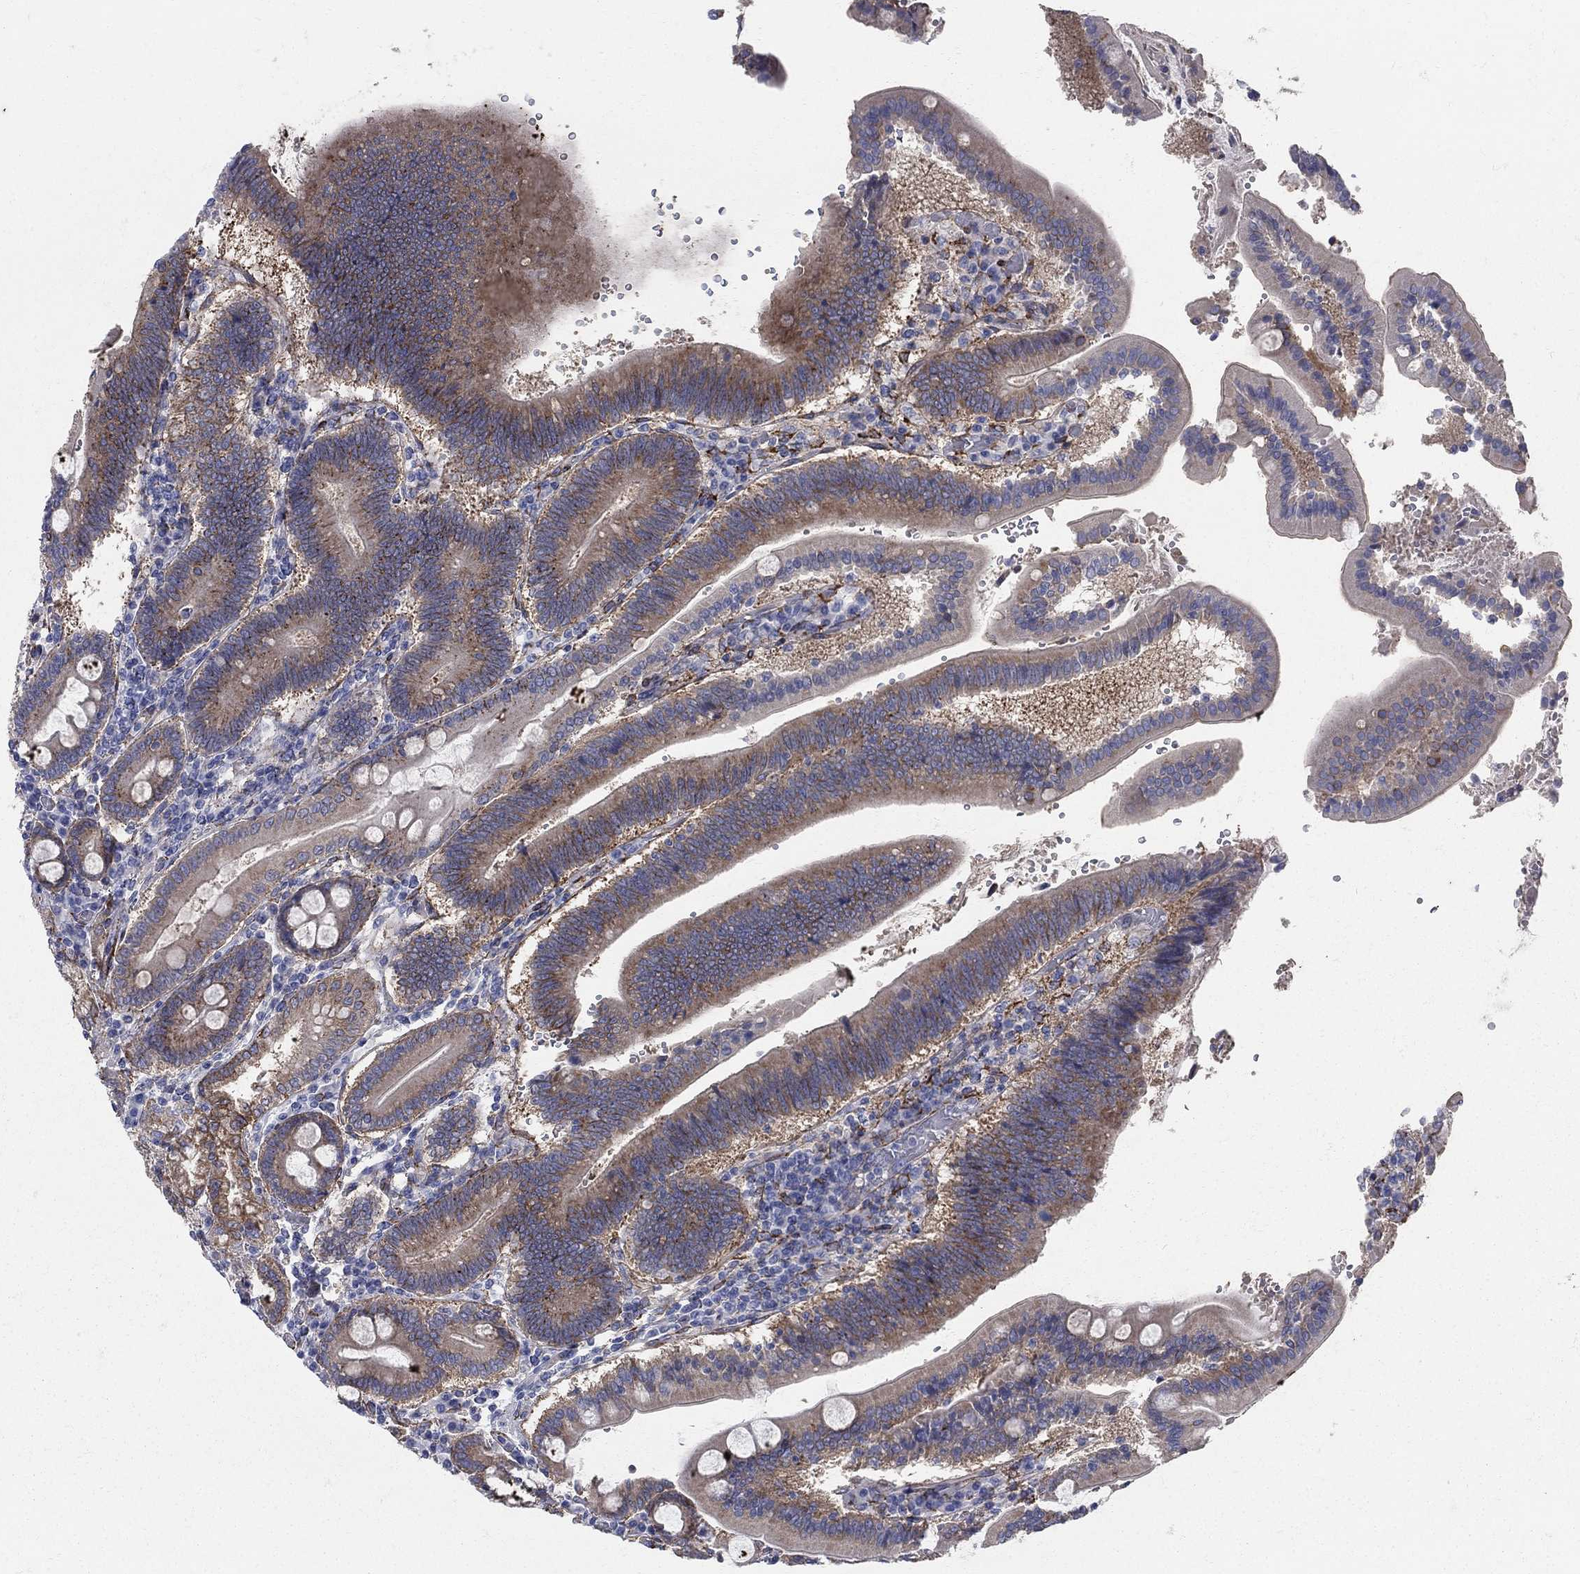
{"staining": {"intensity": "moderate", "quantity": "25%-75%", "location": "cytoplasmic/membranous"}, "tissue": "duodenum", "cell_type": "Glandular cells", "image_type": "normal", "snomed": [{"axis": "morphology", "description": "Normal tissue, NOS"}, {"axis": "topography", "description": "Duodenum"}], "caption": "Protein expression by IHC exhibits moderate cytoplasmic/membranous positivity in about 25%-75% of glandular cells in benign duodenum. (Stains: DAB in brown, nuclei in blue, Microscopy: brightfield microscopy at high magnification).", "gene": "SEPTIN8", "patient": {"sex": "female", "age": 62}}